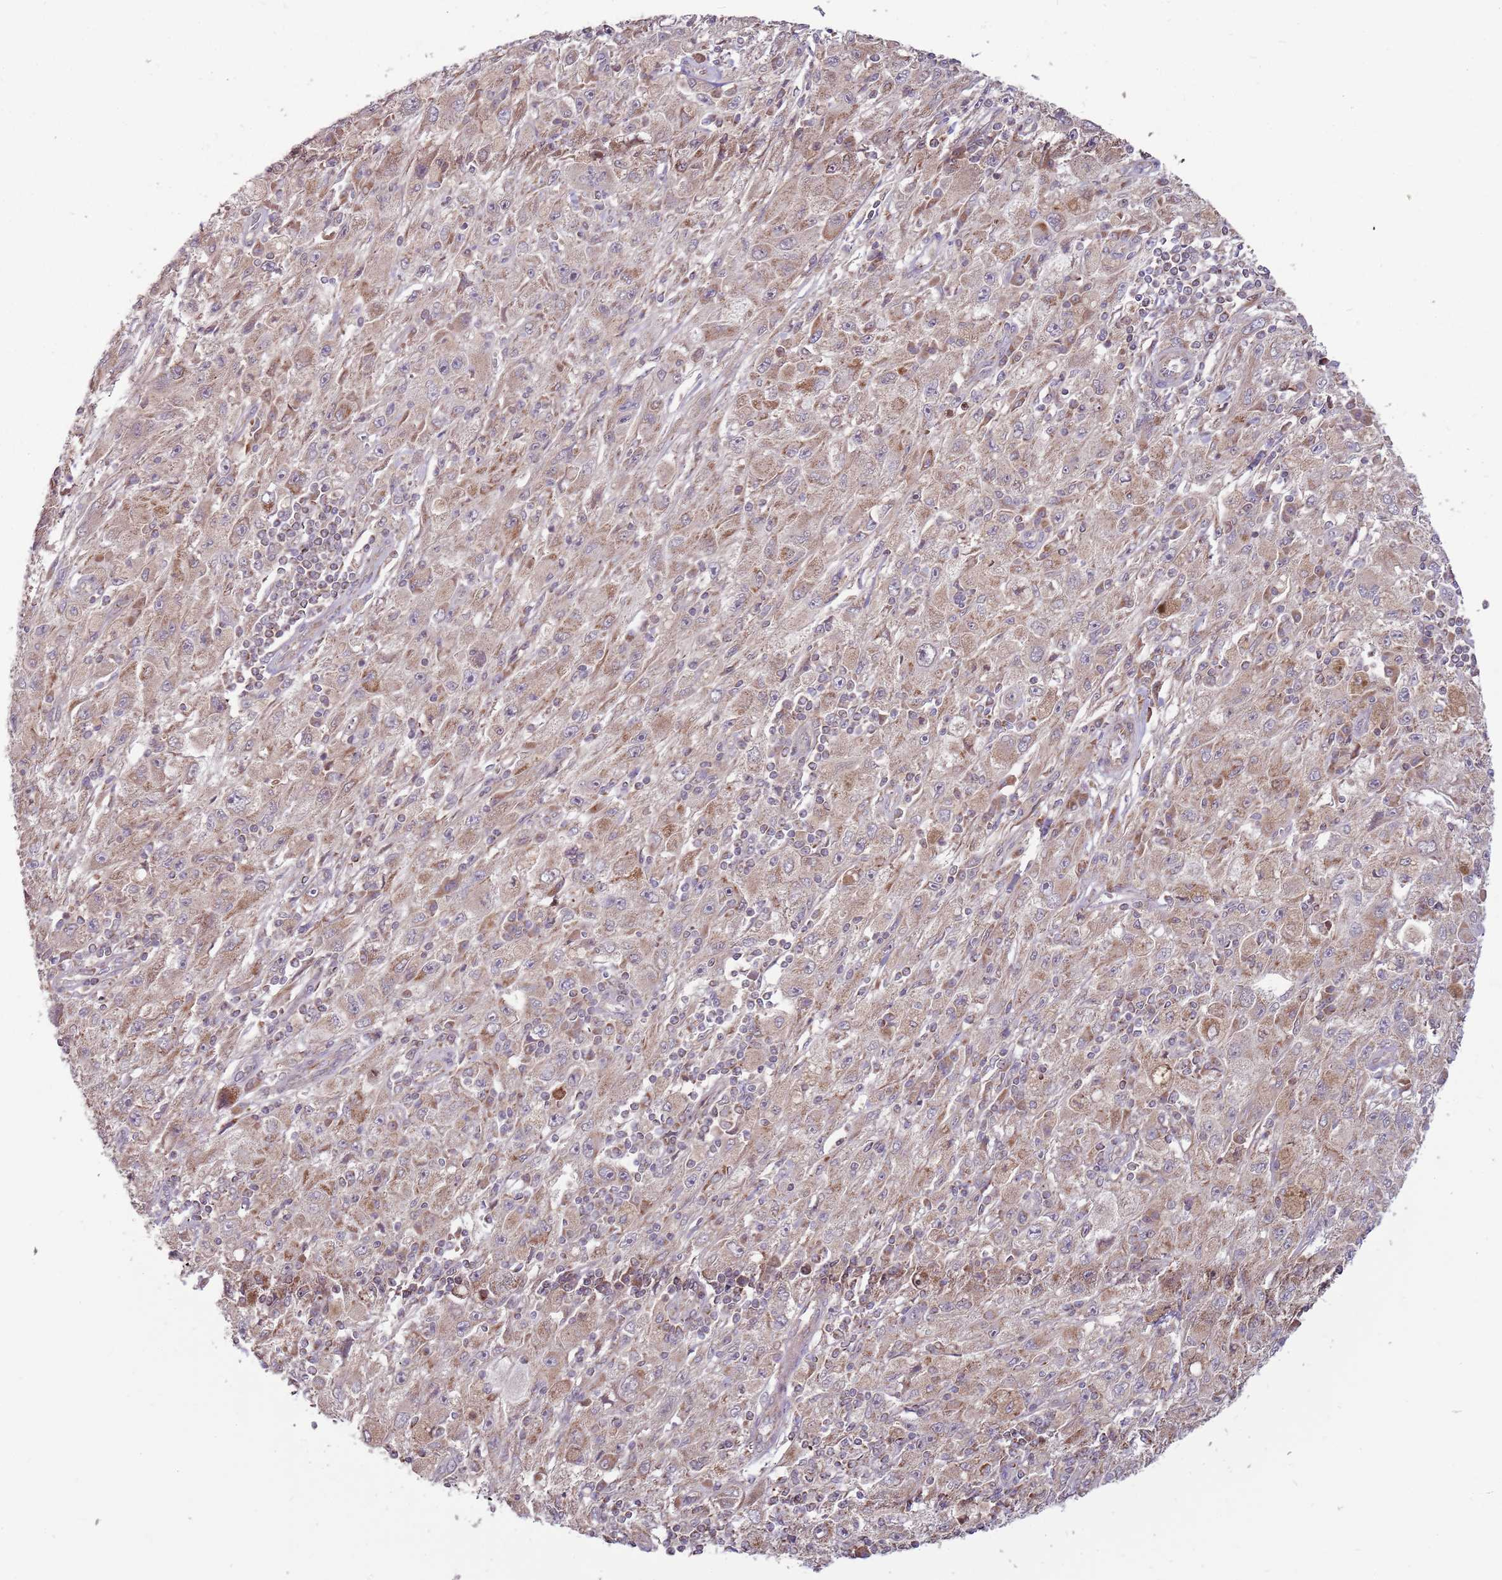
{"staining": {"intensity": "weak", "quantity": "25%-75%", "location": "cytoplasmic/membranous"}, "tissue": "melanoma", "cell_type": "Tumor cells", "image_type": "cancer", "snomed": [{"axis": "morphology", "description": "Malignant melanoma, Metastatic site"}, {"axis": "topography", "description": "Skin"}], "caption": "DAB (3,3'-diaminobenzidine) immunohistochemical staining of human melanoma displays weak cytoplasmic/membranous protein staining in about 25%-75% of tumor cells.", "gene": "RNF181", "patient": {"sex": "male", "age": 53}}